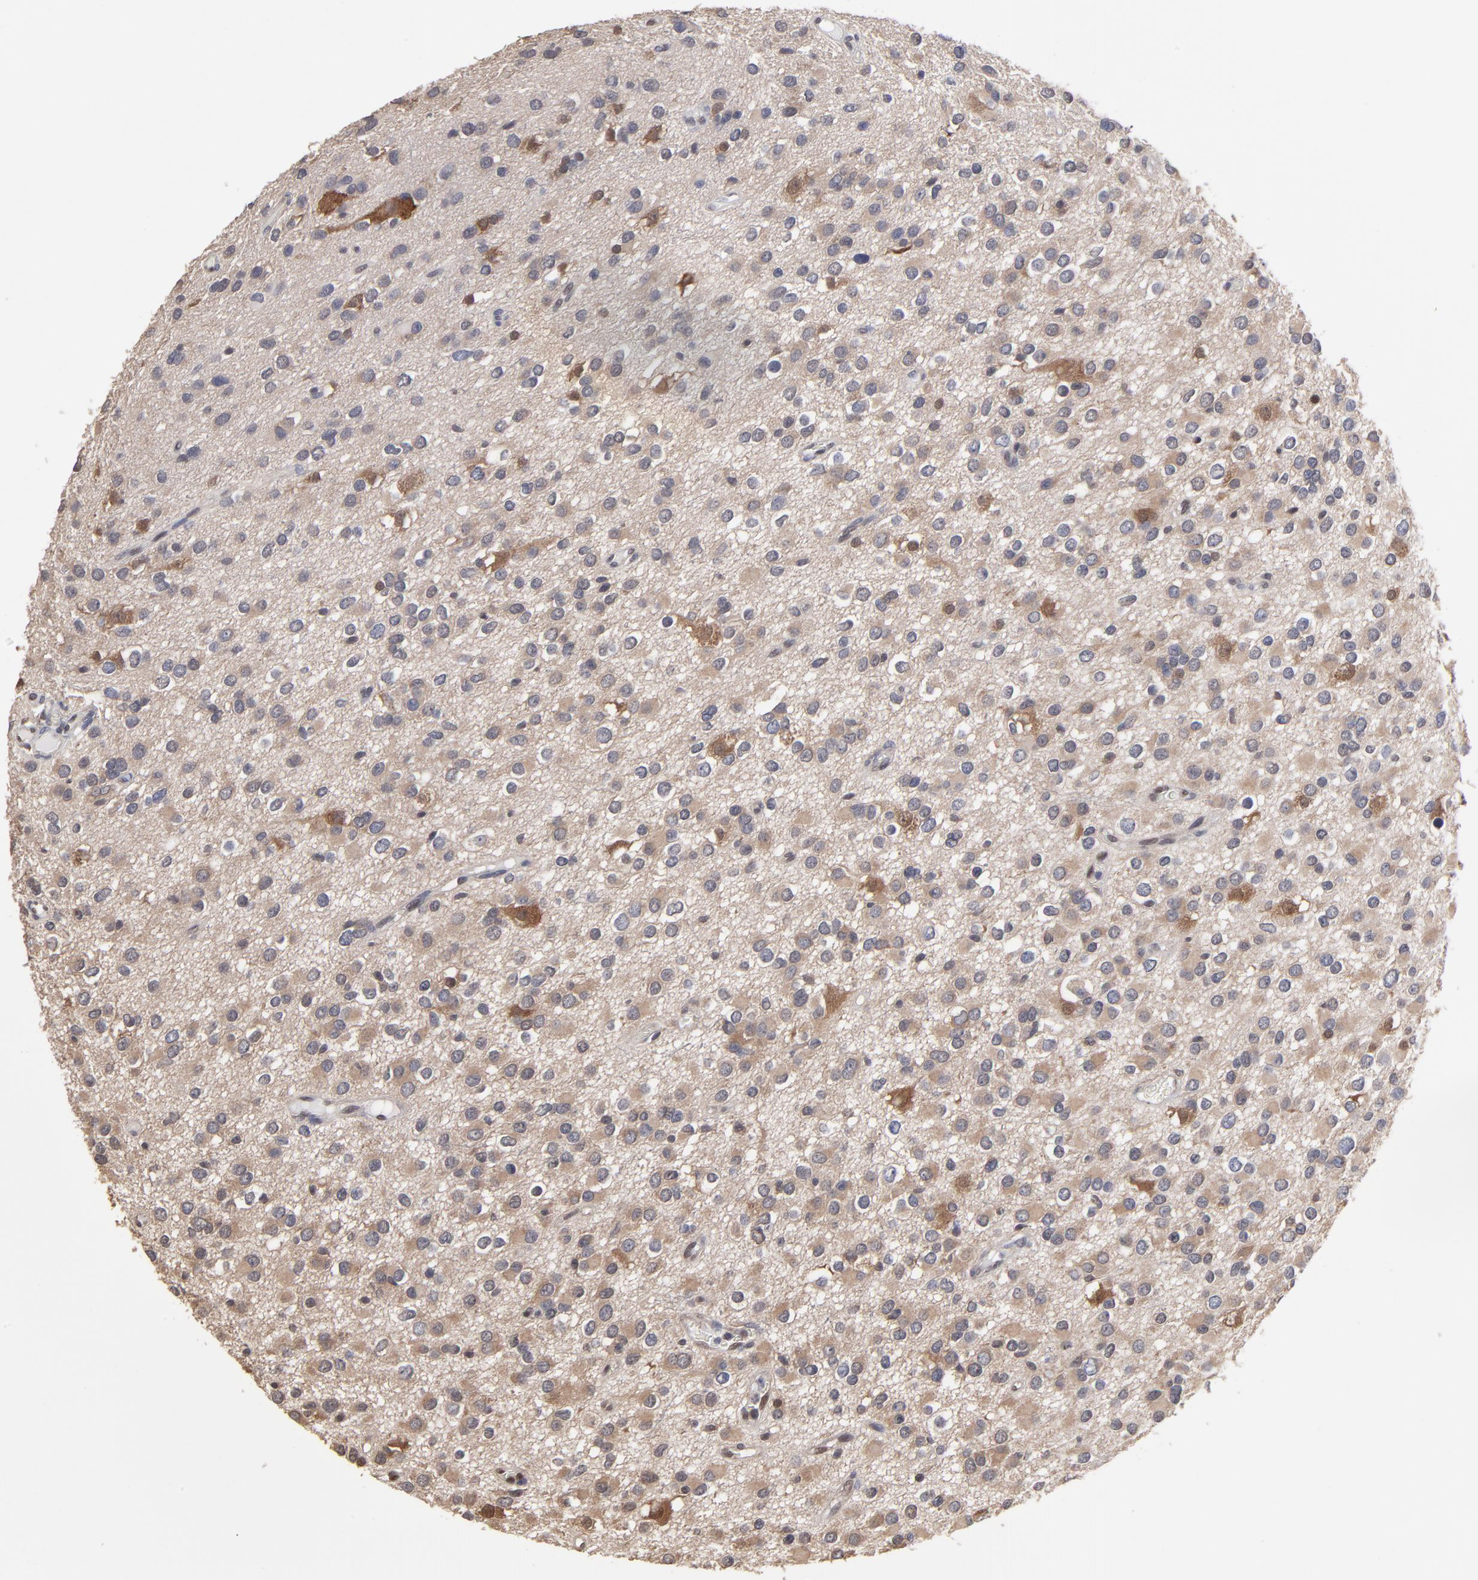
{"staining": {"intensity": "weak", "quantity": "25%-75%", "location": "cytoplasmic/membranous,nuclear"}, "tissue": "glioma", "cell_type": "Tumor cells", "image_type": "cancer", "snomed": [{"axis": "morphology", "description": "Glioma, malignant, Low grade"}, {"axis": "topography", "description": "Brain"}], "caption": "Human glioma stained for a protein (brown) shows weak cytoplasmic/membranous and nuclear positive expression in approximately 25%-75% of tumor cells.", "gene": "CCT2", "patient": {"sex": "male", "age": 42}}